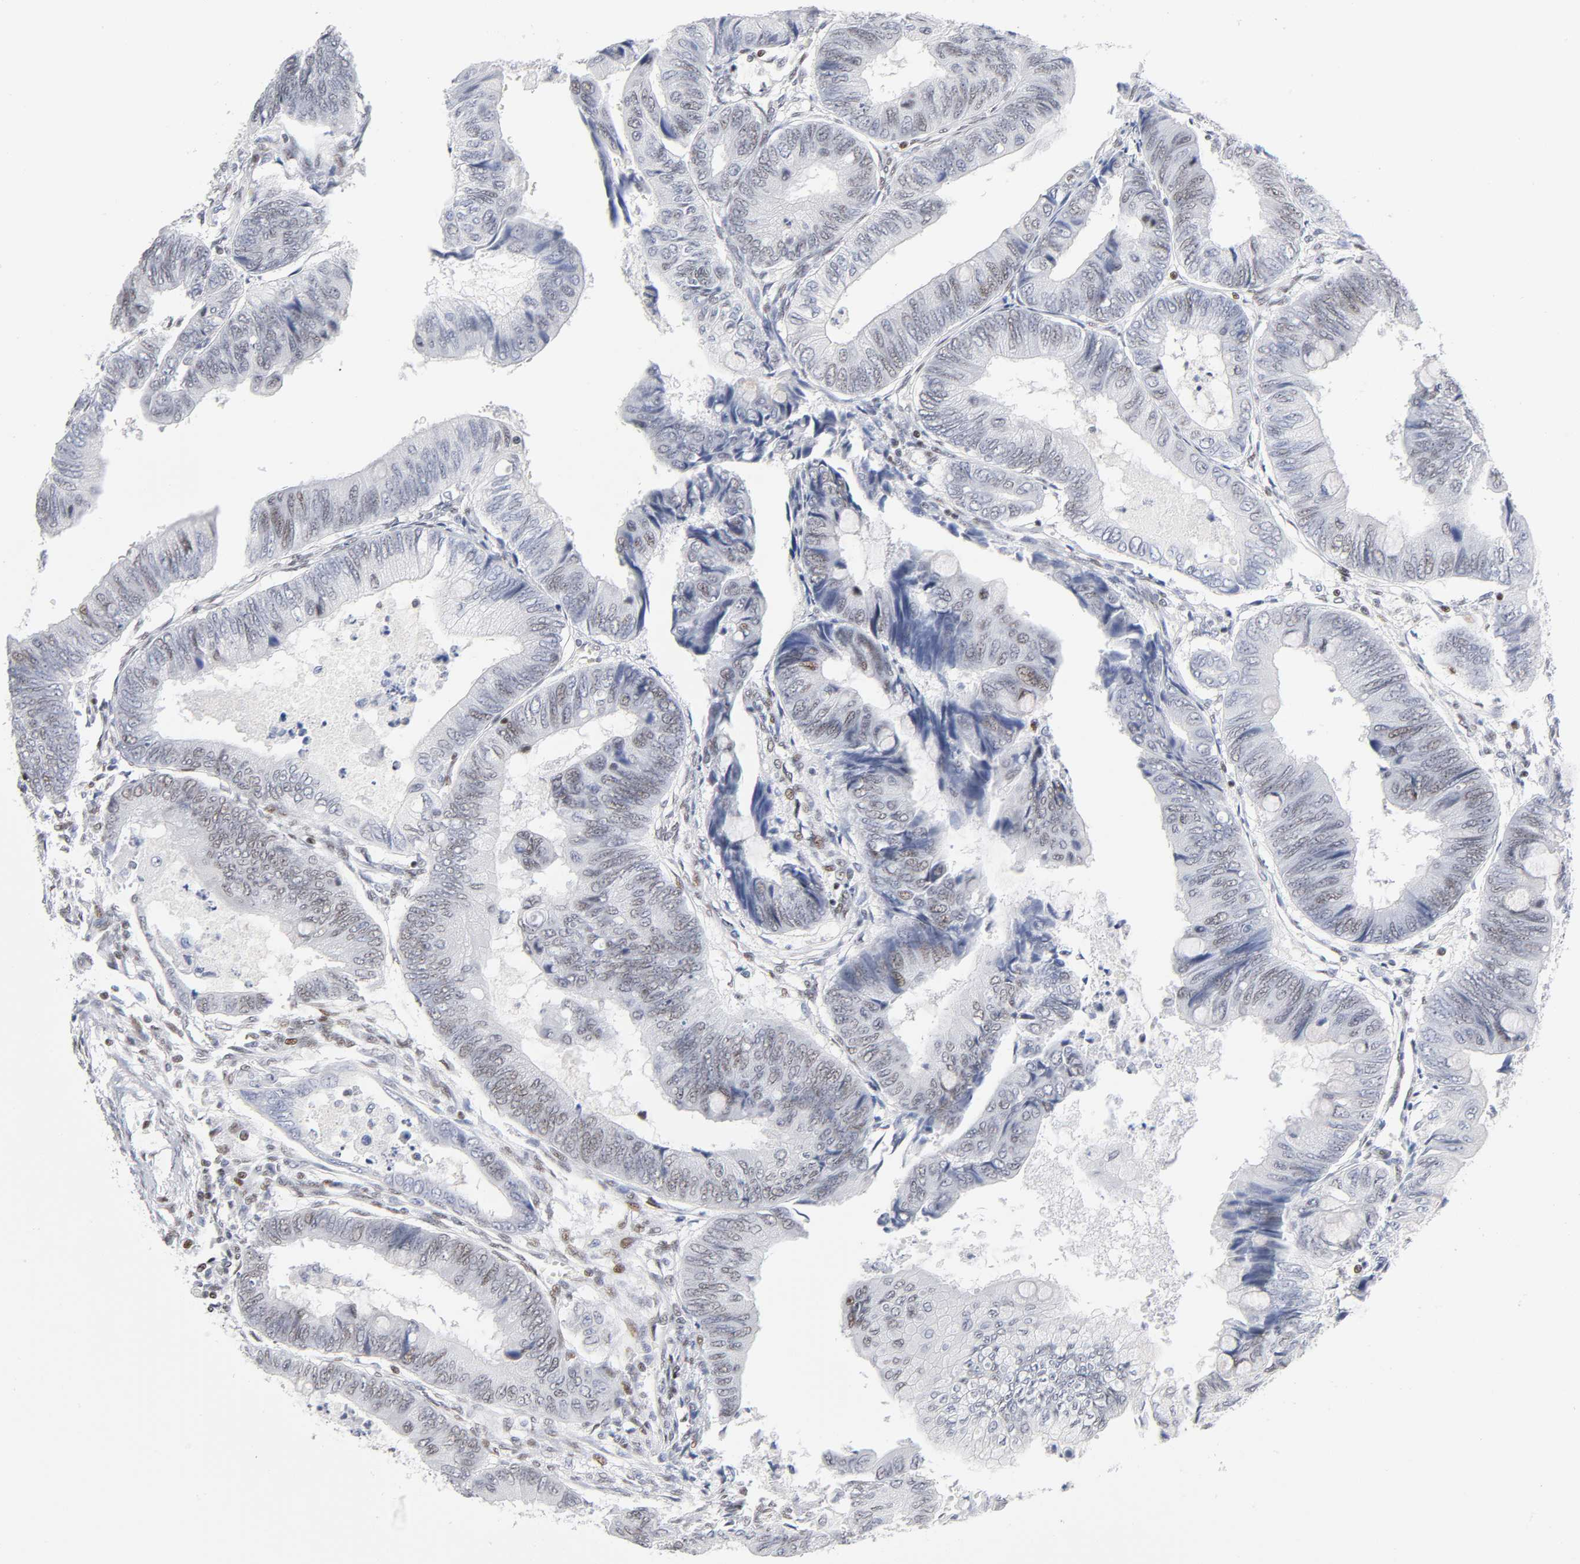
{"staining": {"intensity": "weak", "quantity": ">75%", "location": "nuclear"}, "tissue": "colorectal cancer", "cell_type": "Tumor cells", "image_type": "cancer", "snomed": [{"axis": "morphology", "description": "Normal tissue, NOS"}, {"axis": "morphology", "description": "Adenocarcinoma, NOS"}, {"axis": "topography", "description": "Rectum"}, {"axis": "topography", "description": "Peripheral nerve tissue"}], "caption": "DAB (3,3'-diaminobenzidine) immunohistochemical staining of adenocarcinoma (colorectal) shows weak nuclear protein staining in about >75% of tumor cells. The protein is shown in brown color, while the nuclei are stained blue.", "gene": "SP3", "patient": {"sex": "male", "age": 92}}